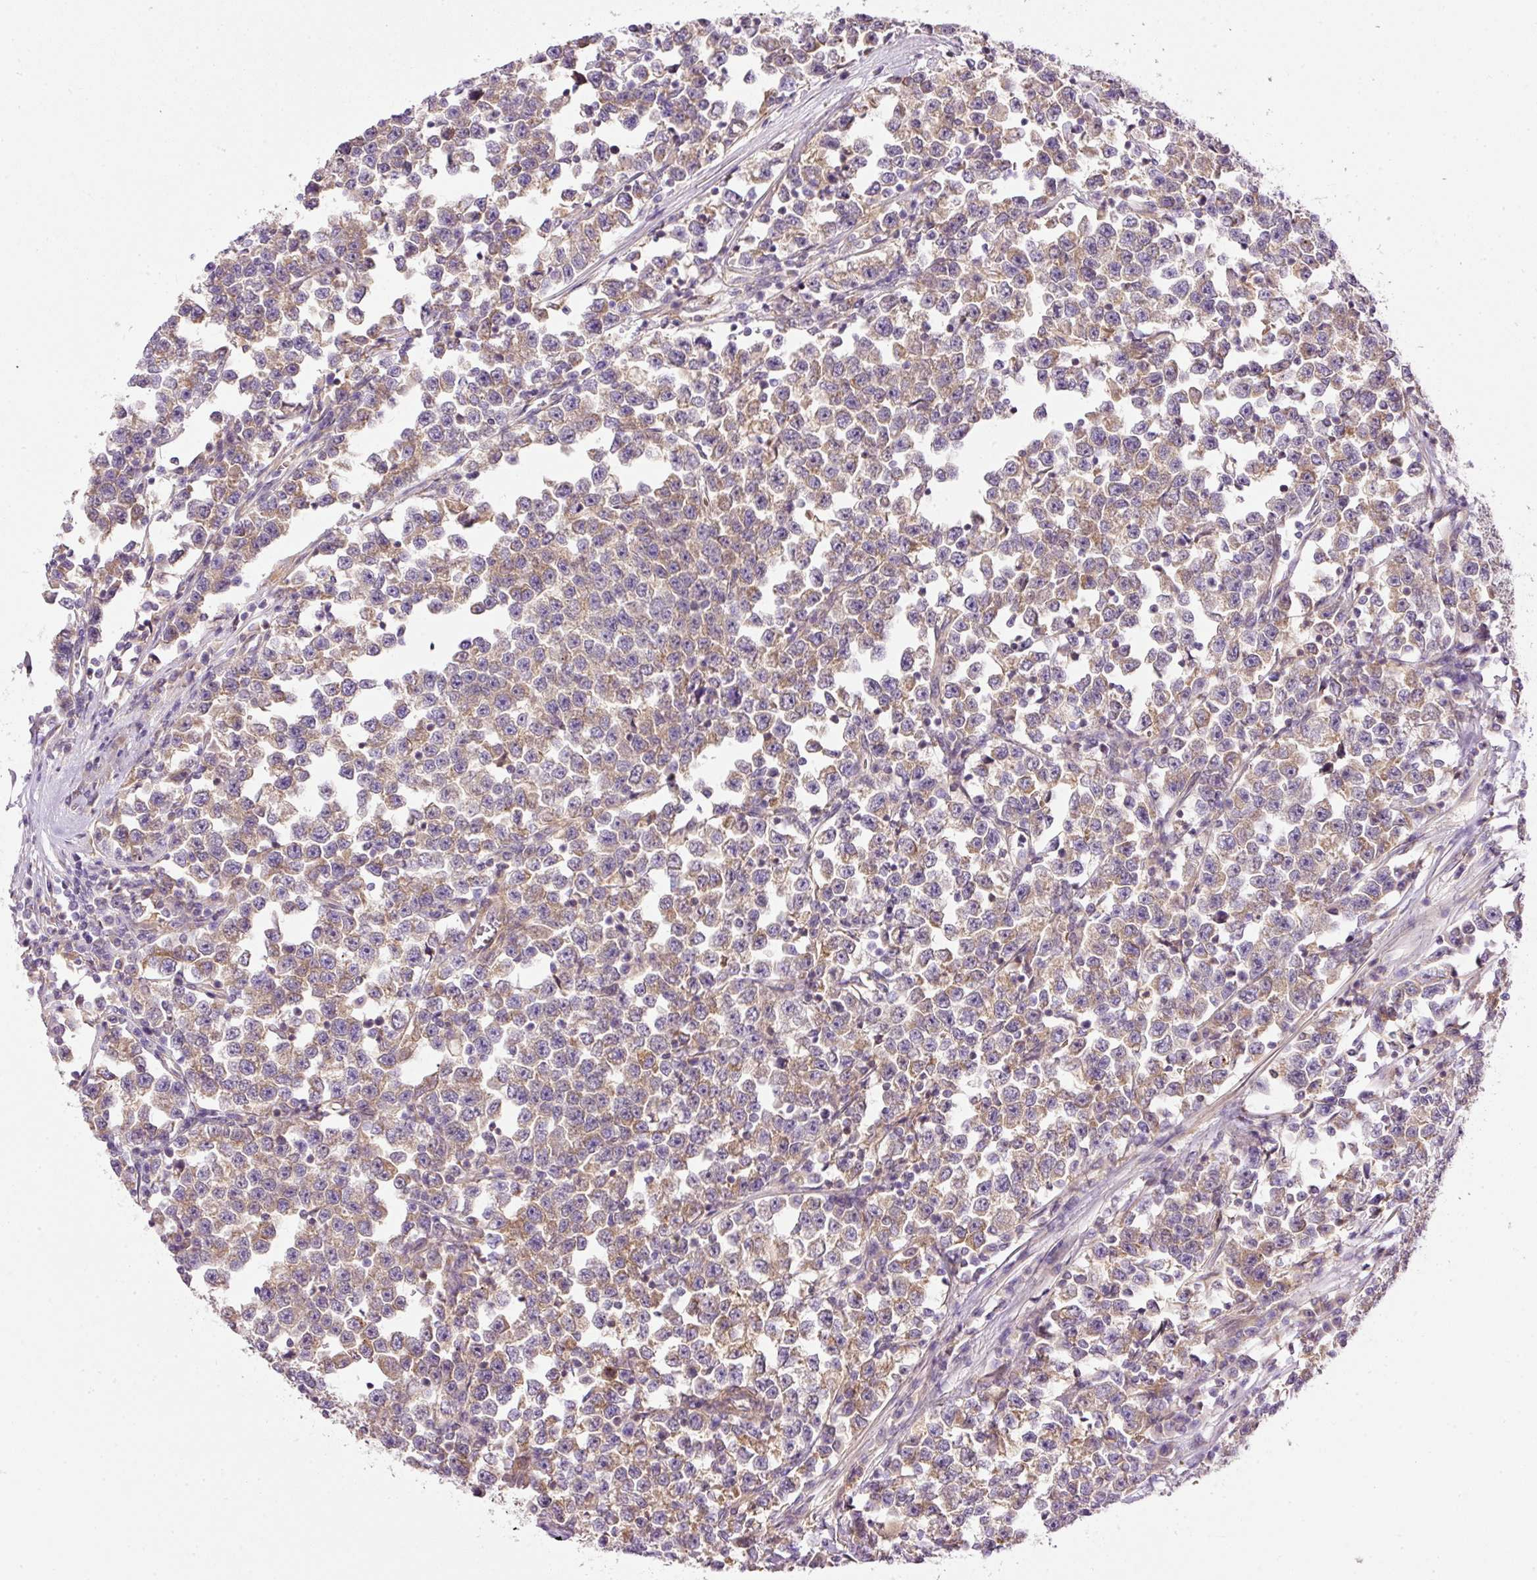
{"staining": {"intensity": "weak", "quantity": ">75%", "location": "cytoplasmic/membranous"}, "tissue": "testis cancer", "cell_type": "Tumor cells", "image_type": "cancer", "snomed": [{"axis": "morphology", "description": "Seminoma, NOS"}, {"axis": "topography", "description": "Testis"}], "caption": "Seminoma (testis) stained for a protein (brown) reveals weak cytoplasmic/membranous positive staining in about >75% of tumor cells.", "gene": "TBC1D2B", "patient": {"sex": "male", "age": 43}}